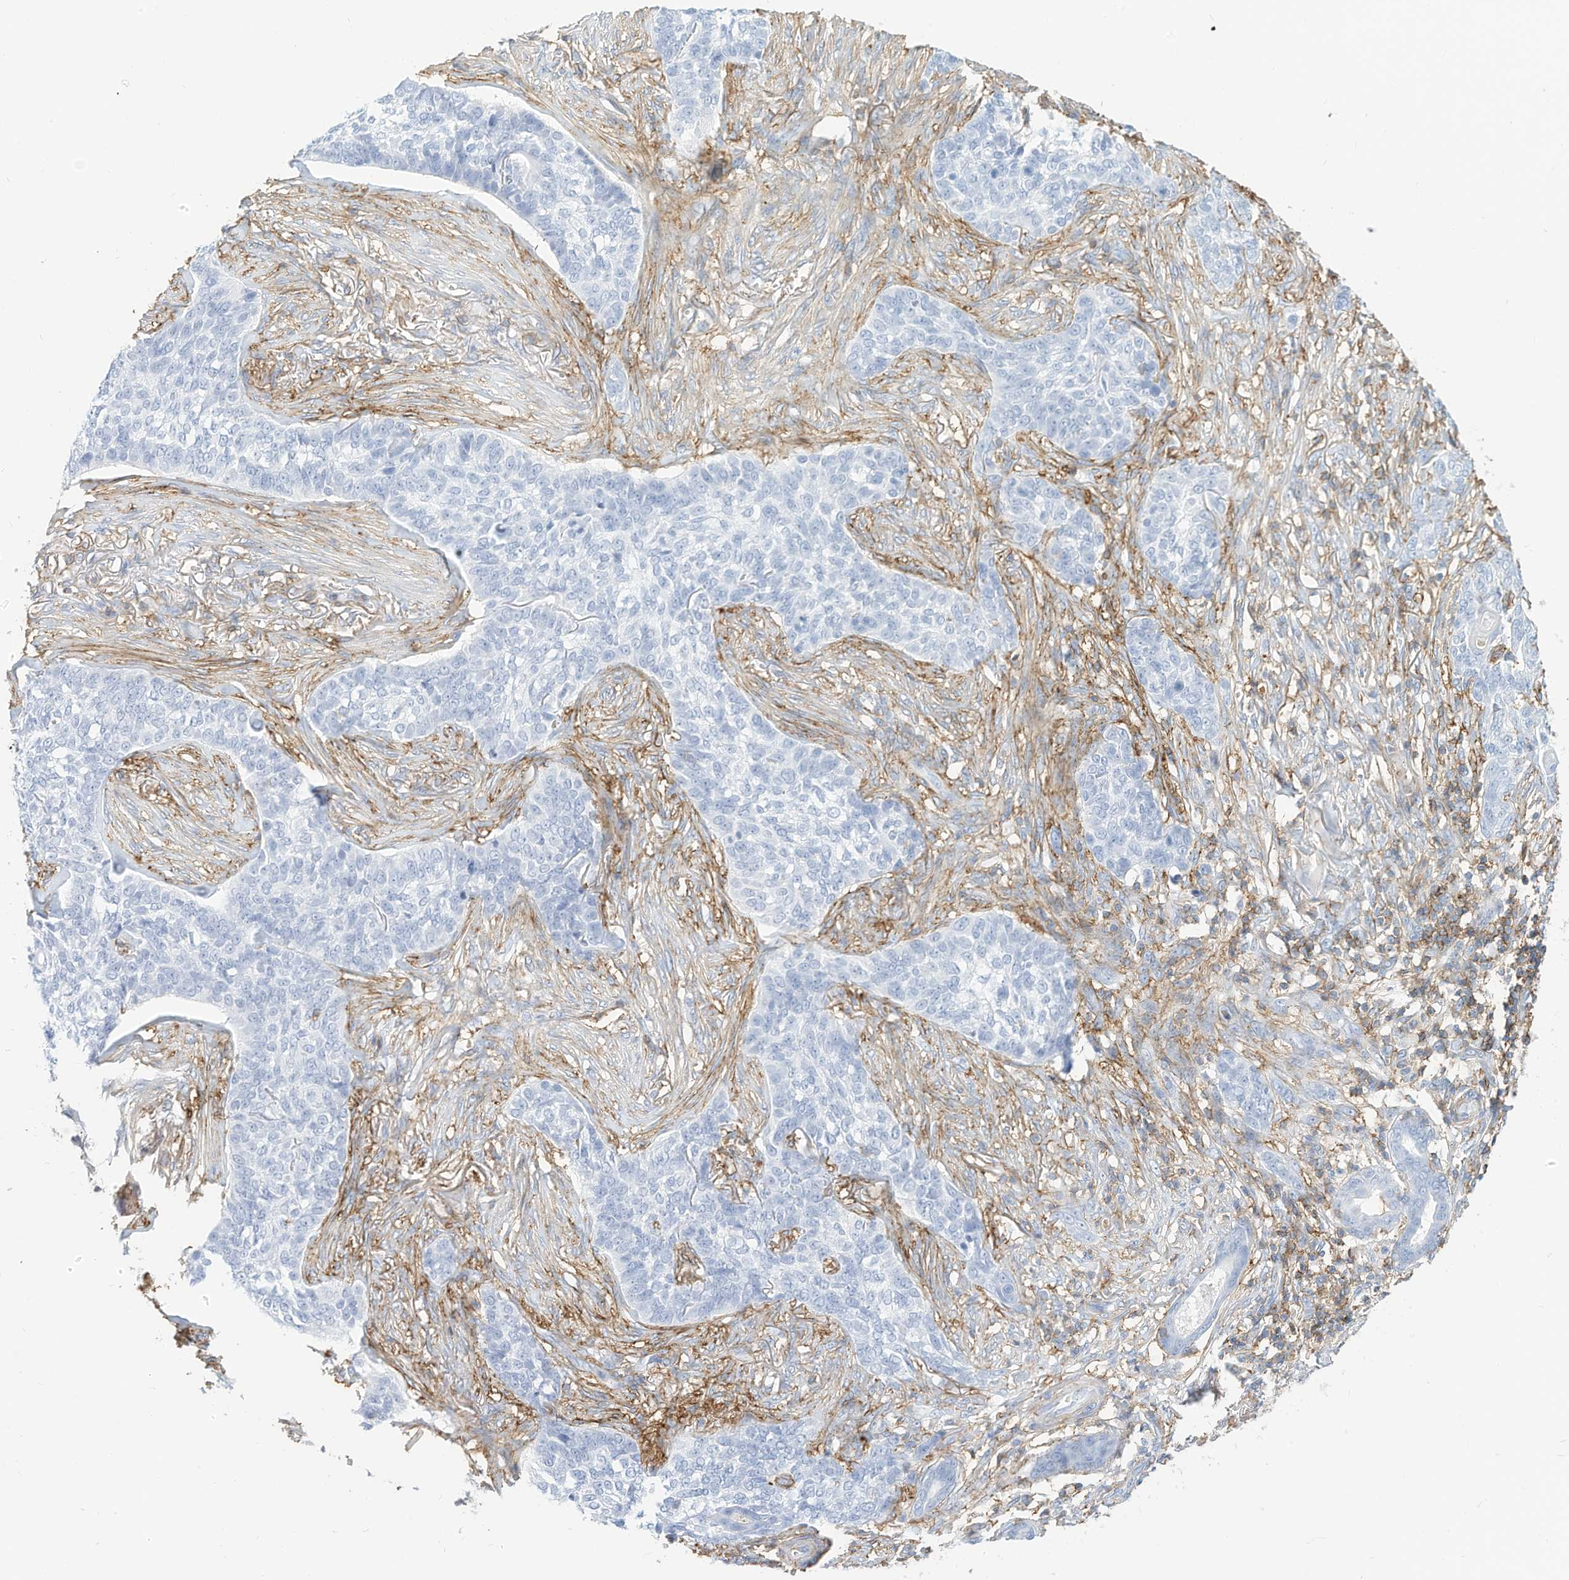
{"staining": {"intensity": "negative", "quantity": "none", "location": "none"}, "tissue": "skin cancer", "cell_type": "Tumor cells", "image_type": "cancer", "snomed": [{"axis": "morphology", "description": "Basal cell carcinoma"}, {"axis": "topography", "description": "Skin"}], "caption": "Image shows no protein expression in tumor cells of skin cancer (basal cell carcinoma) tissue.", "gene": "TXNDC9", "patient": {"sex": "male", "age": 85}}